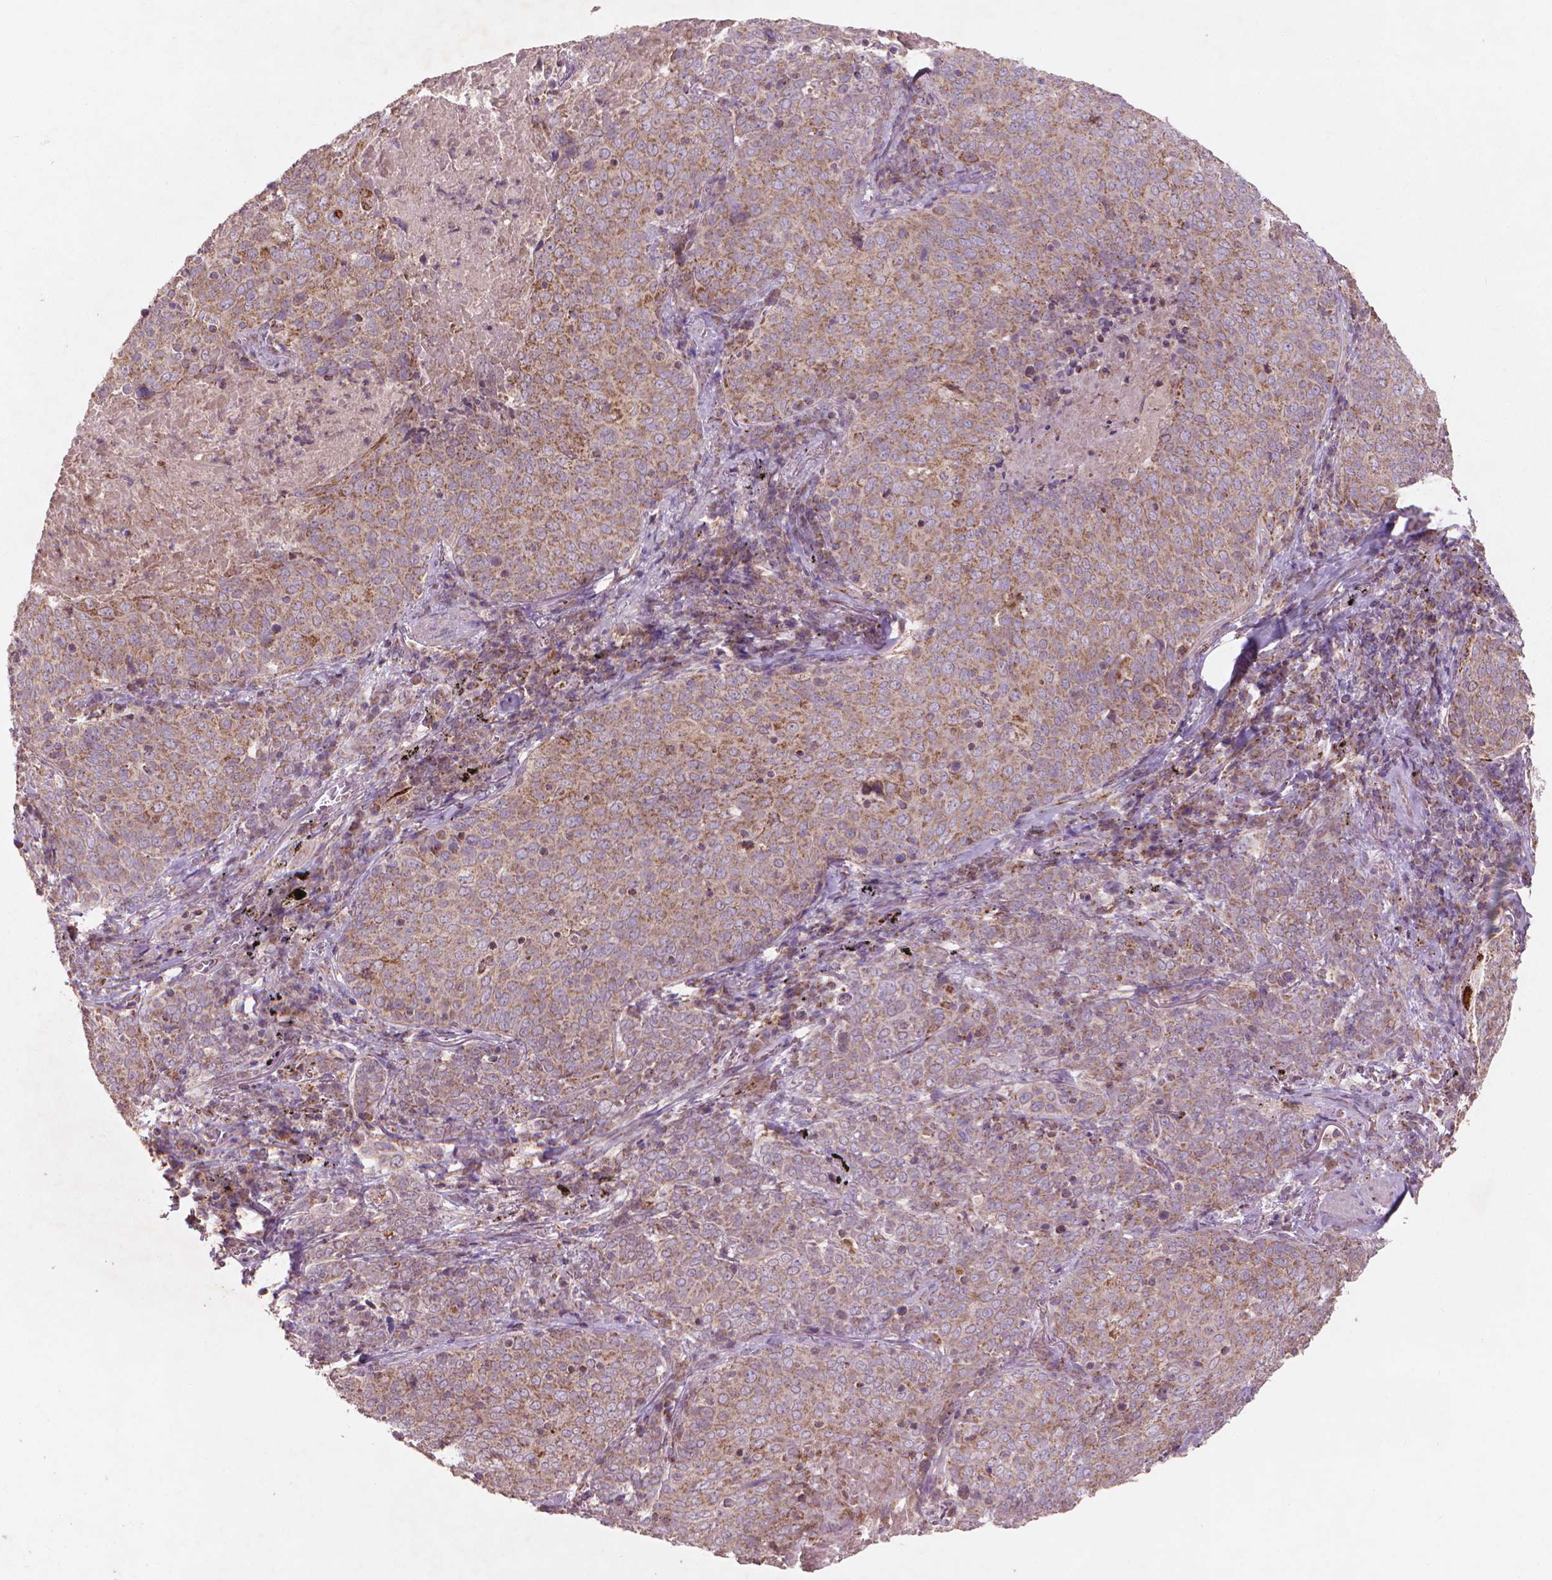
{"staining": {"intensity": "weak", "quantity": ">75%", "location": "cytoplasmic/membranous"}, "tissue": "lung cancer", "cell_type": "Tumor cells", "image_type": "cancer", "snomed": [{"axis": "morphology", "description": "Squamous cell carcinoma, NOS"}, {"axis": "topography", "description": "Lung"}], "caption": "Lung squamous cell carcinoma stained with a brown dye exhibits weak cytoplasmic/membranous positive expression in approximately >75% of tumor cells.", "gene": "NLRX1", "patient": {"sex": "male", "age": 82}}